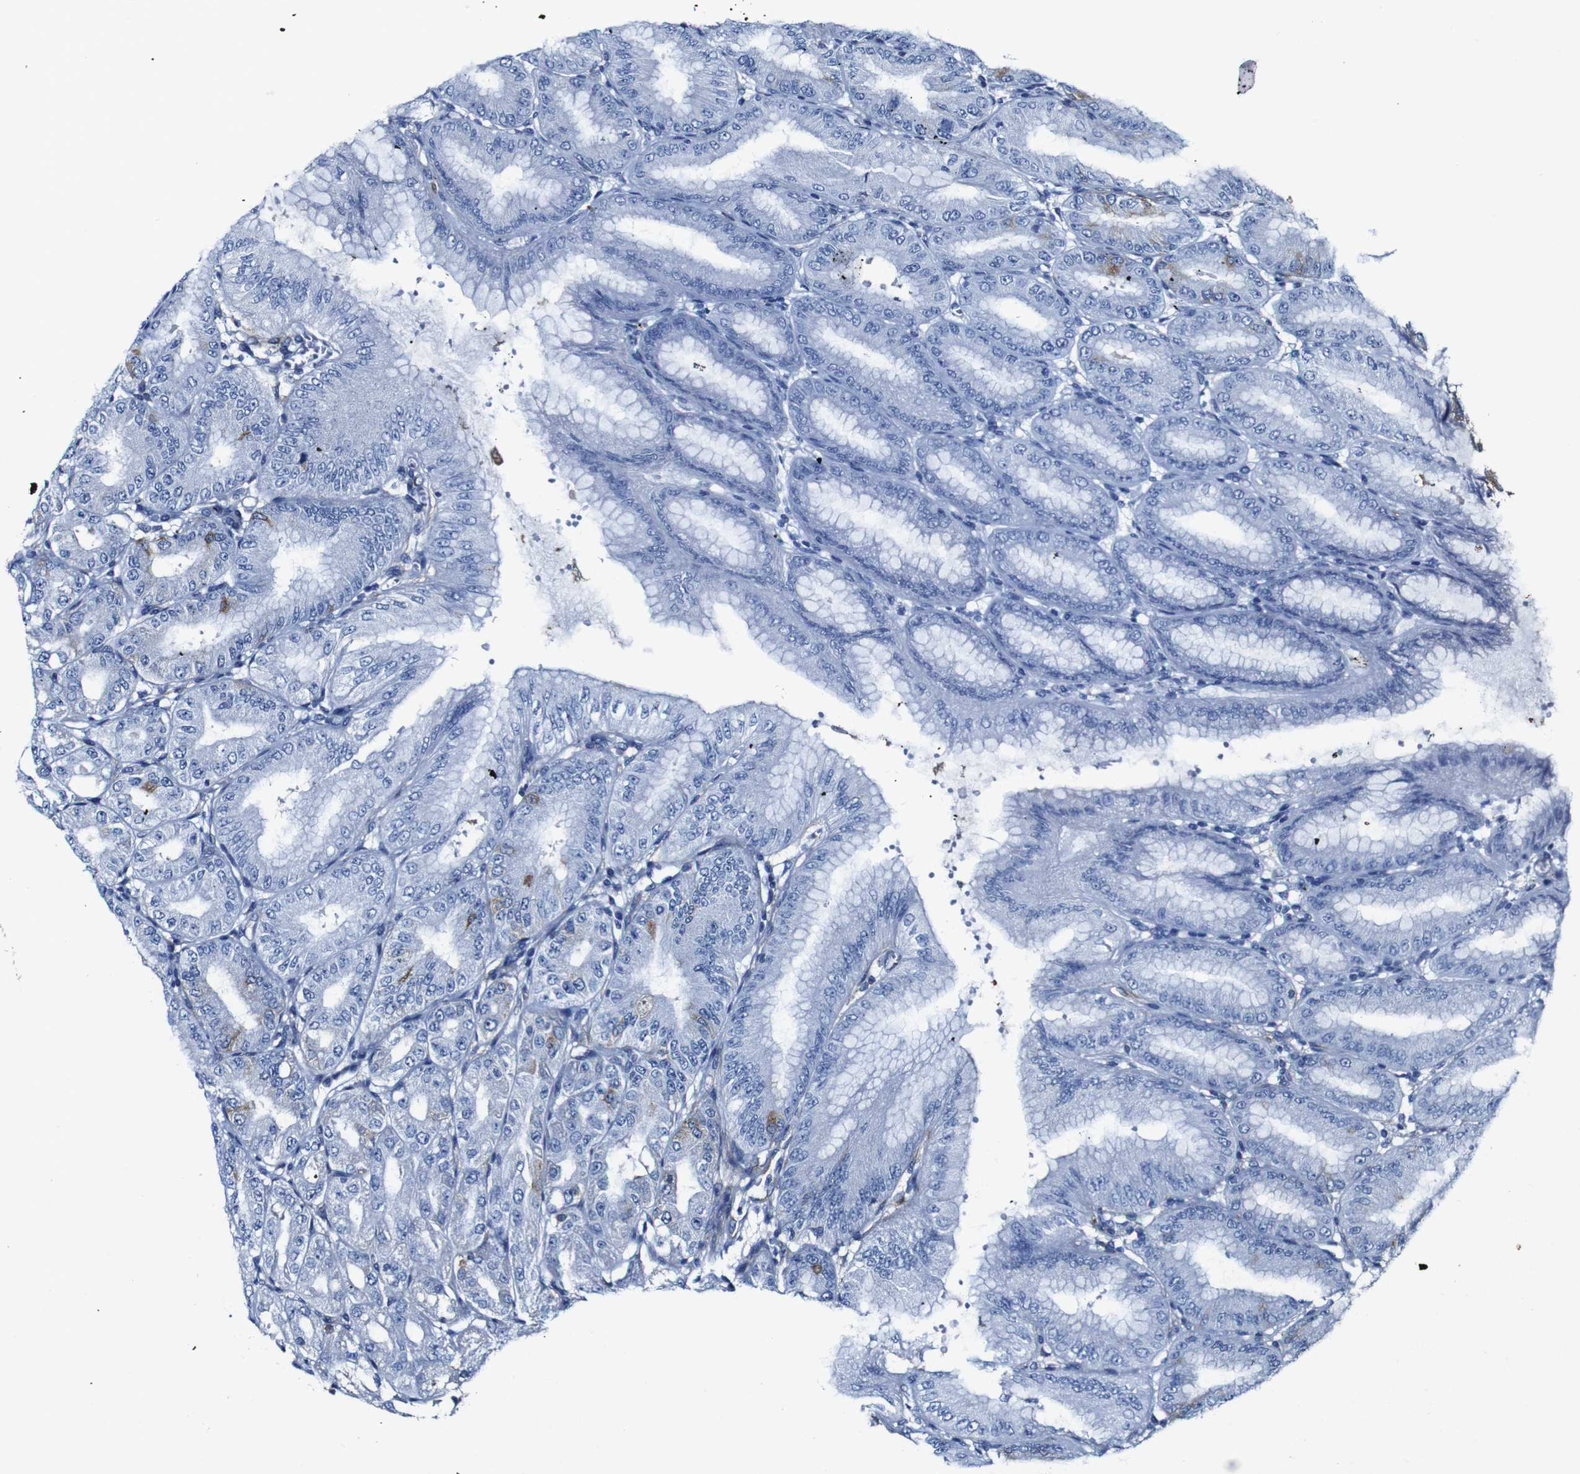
{"staining": {"intensity": "moderate", "quantity": "<25%", "location": "cytoplasmic/membranous"}, "tissue": "stomach", "cell_type": "Glandular cells", "image_type": "normal", "snomed": [{"axis": "morphology", "description": "Normal tissue, NOS"}, {"axis": "topography", "description": "Stomach, lower"}], "caption": "About <25% of glandular cells in unremarkable stomach exhibit moderate cytoplasmic/membranous protein staining as visualized by brown immunohistochemical staining.", "gene": "CSF1R", "patient": {"sex": "male", "age": 71}}